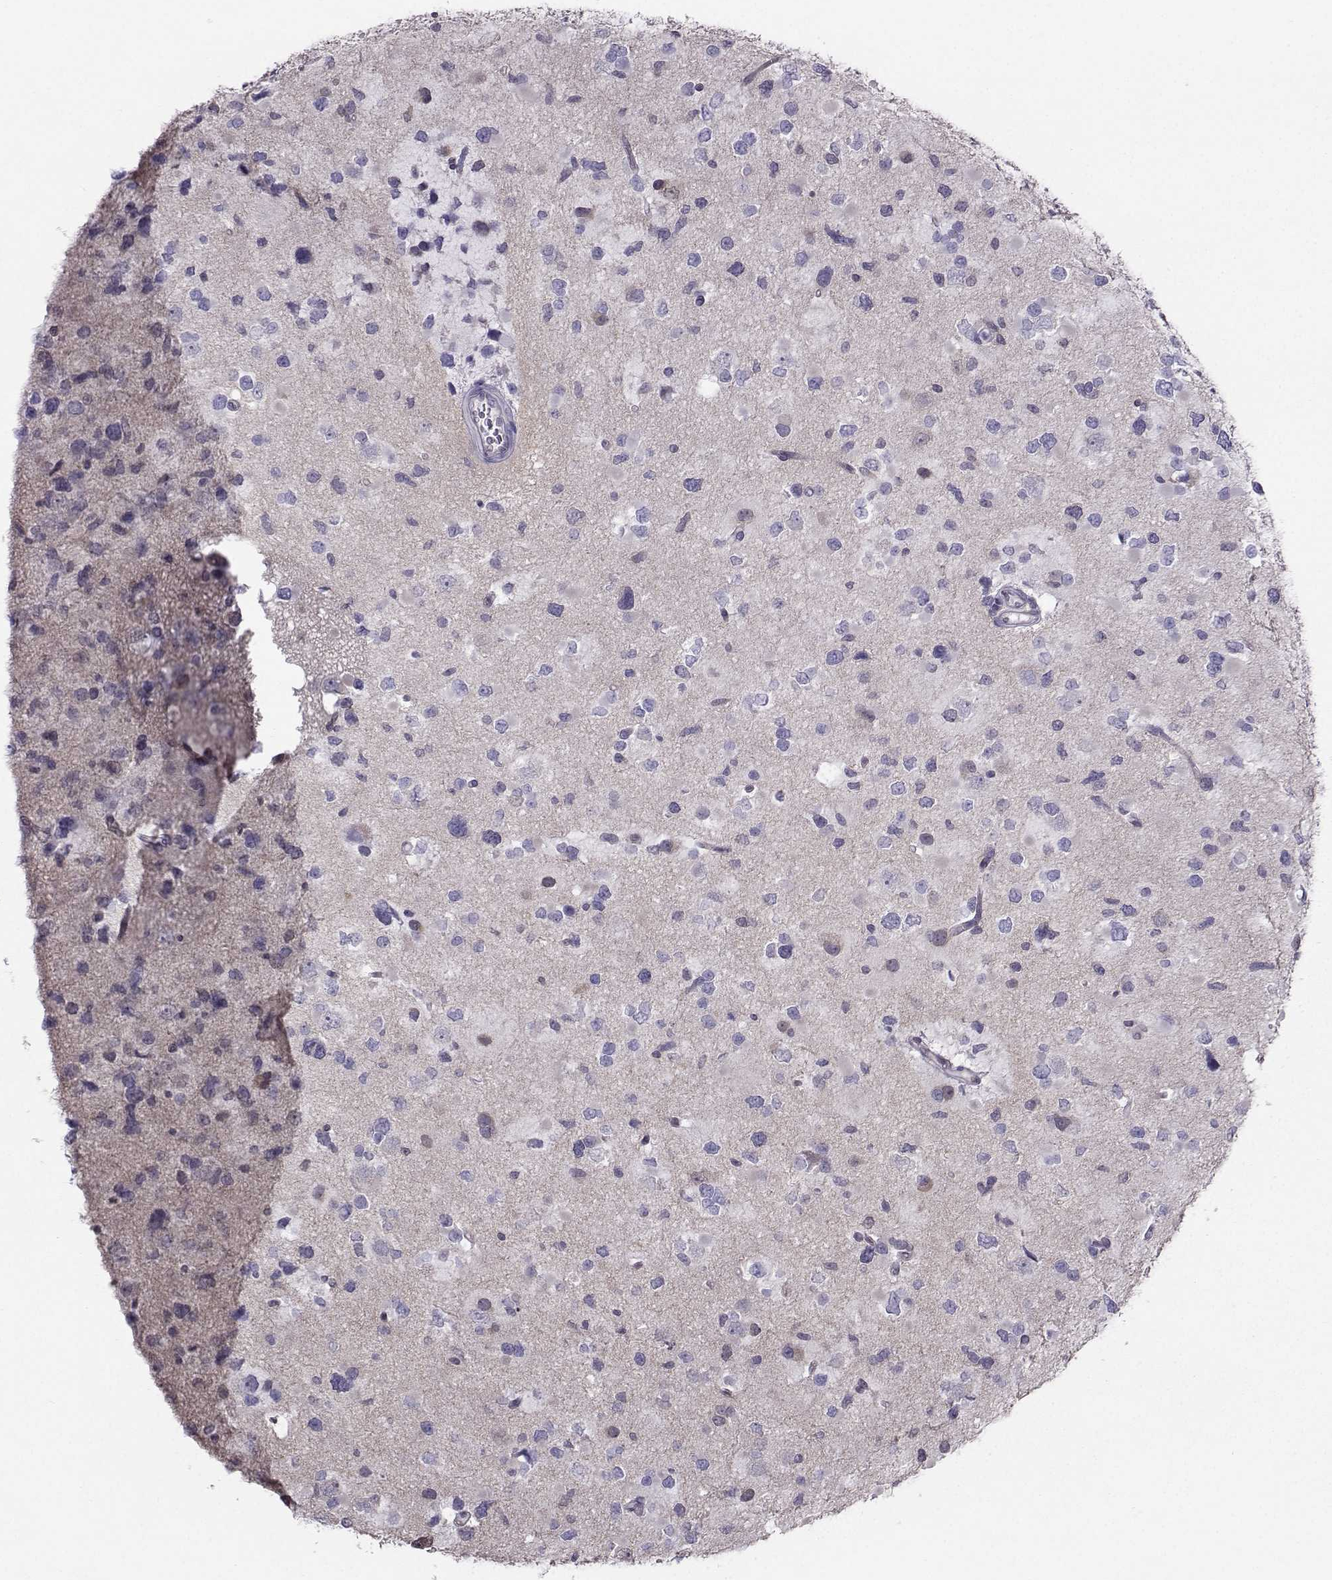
{"staining": {"intensity": "negative", "quantity": "none", "location": "none"}, "tissue": "glioma", "cell_type": "Tumor cells", "image_type": "cancer", "snomed": [{"axis": "morphology", "description": "Glioma, malignant, Low grade"}, {"axis": "topography", "description": "Brain"}], "caption": "Malignant glioma (low-grade) stained for a protein using IHC reveals no positivity tumor cells.", "gene": "PGK1", "patient": {"sex": "female", "age": 32}}